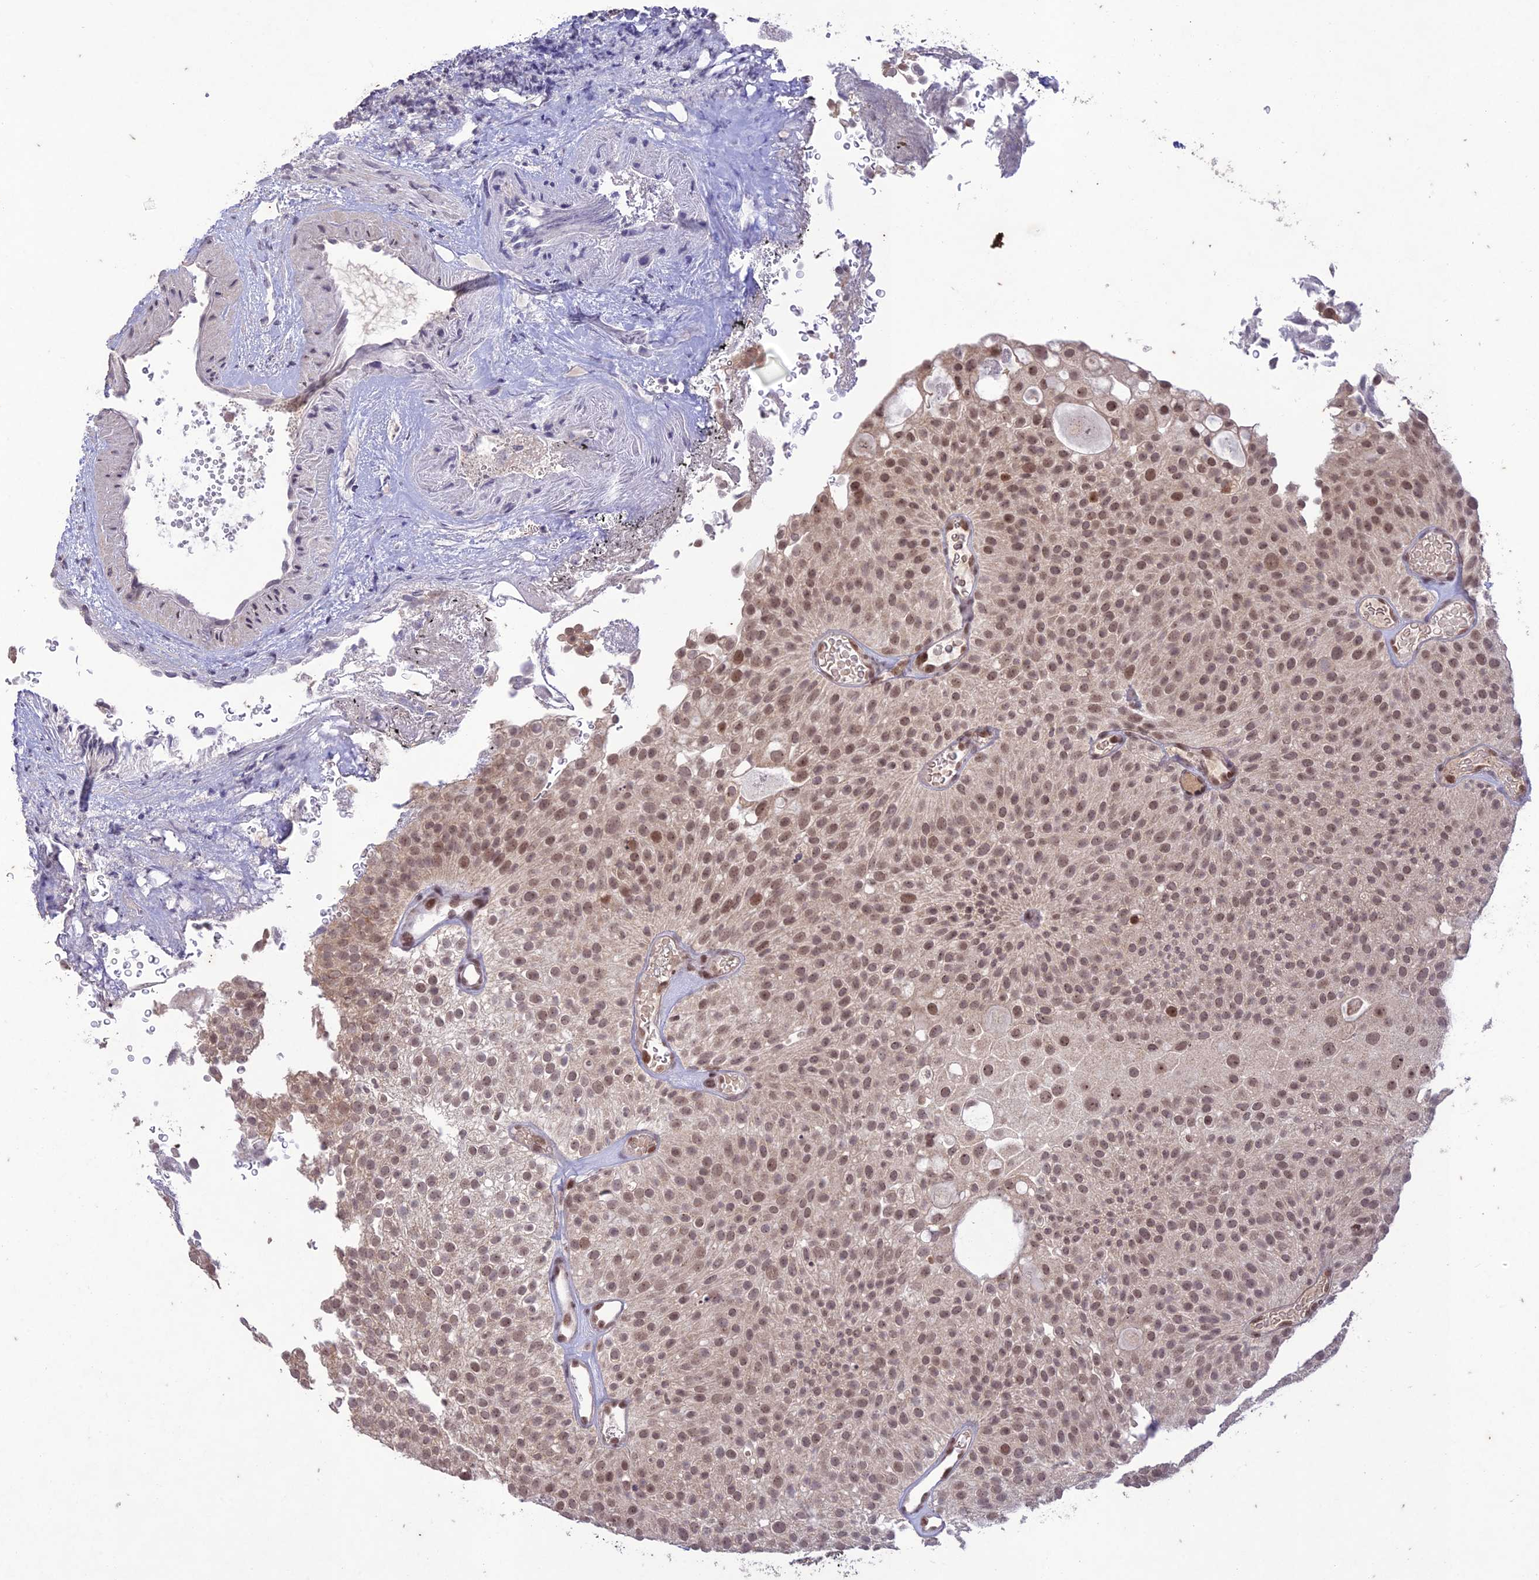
{"staining": {"intensity": "moderate", "quantity": ">75%", "location": "nuclear"}, "tissue": "urothelial cancer", "cell_type": "Tumor cells", "image_type": "cancer", "snomed": [{"axis": "morphology", "description": "Urothelial carcinoma, Low grade"}, {"axis": "topography", "description": "Urinary bladder"}], "caption": "Immunohistochemistry (DAB (3,3'-diaminobenzidine)) staining of human urothelial carcinoma (low-grade) reveals moderate nuclear protein staining in about >75% of tumor cells. The staining is performed using DAB brown chromogen to label protein expression. The nuclei are counter-stained blue using hematoxylin.", "gene": "POP4", "patient": {"sex": "male", "age": 78}}